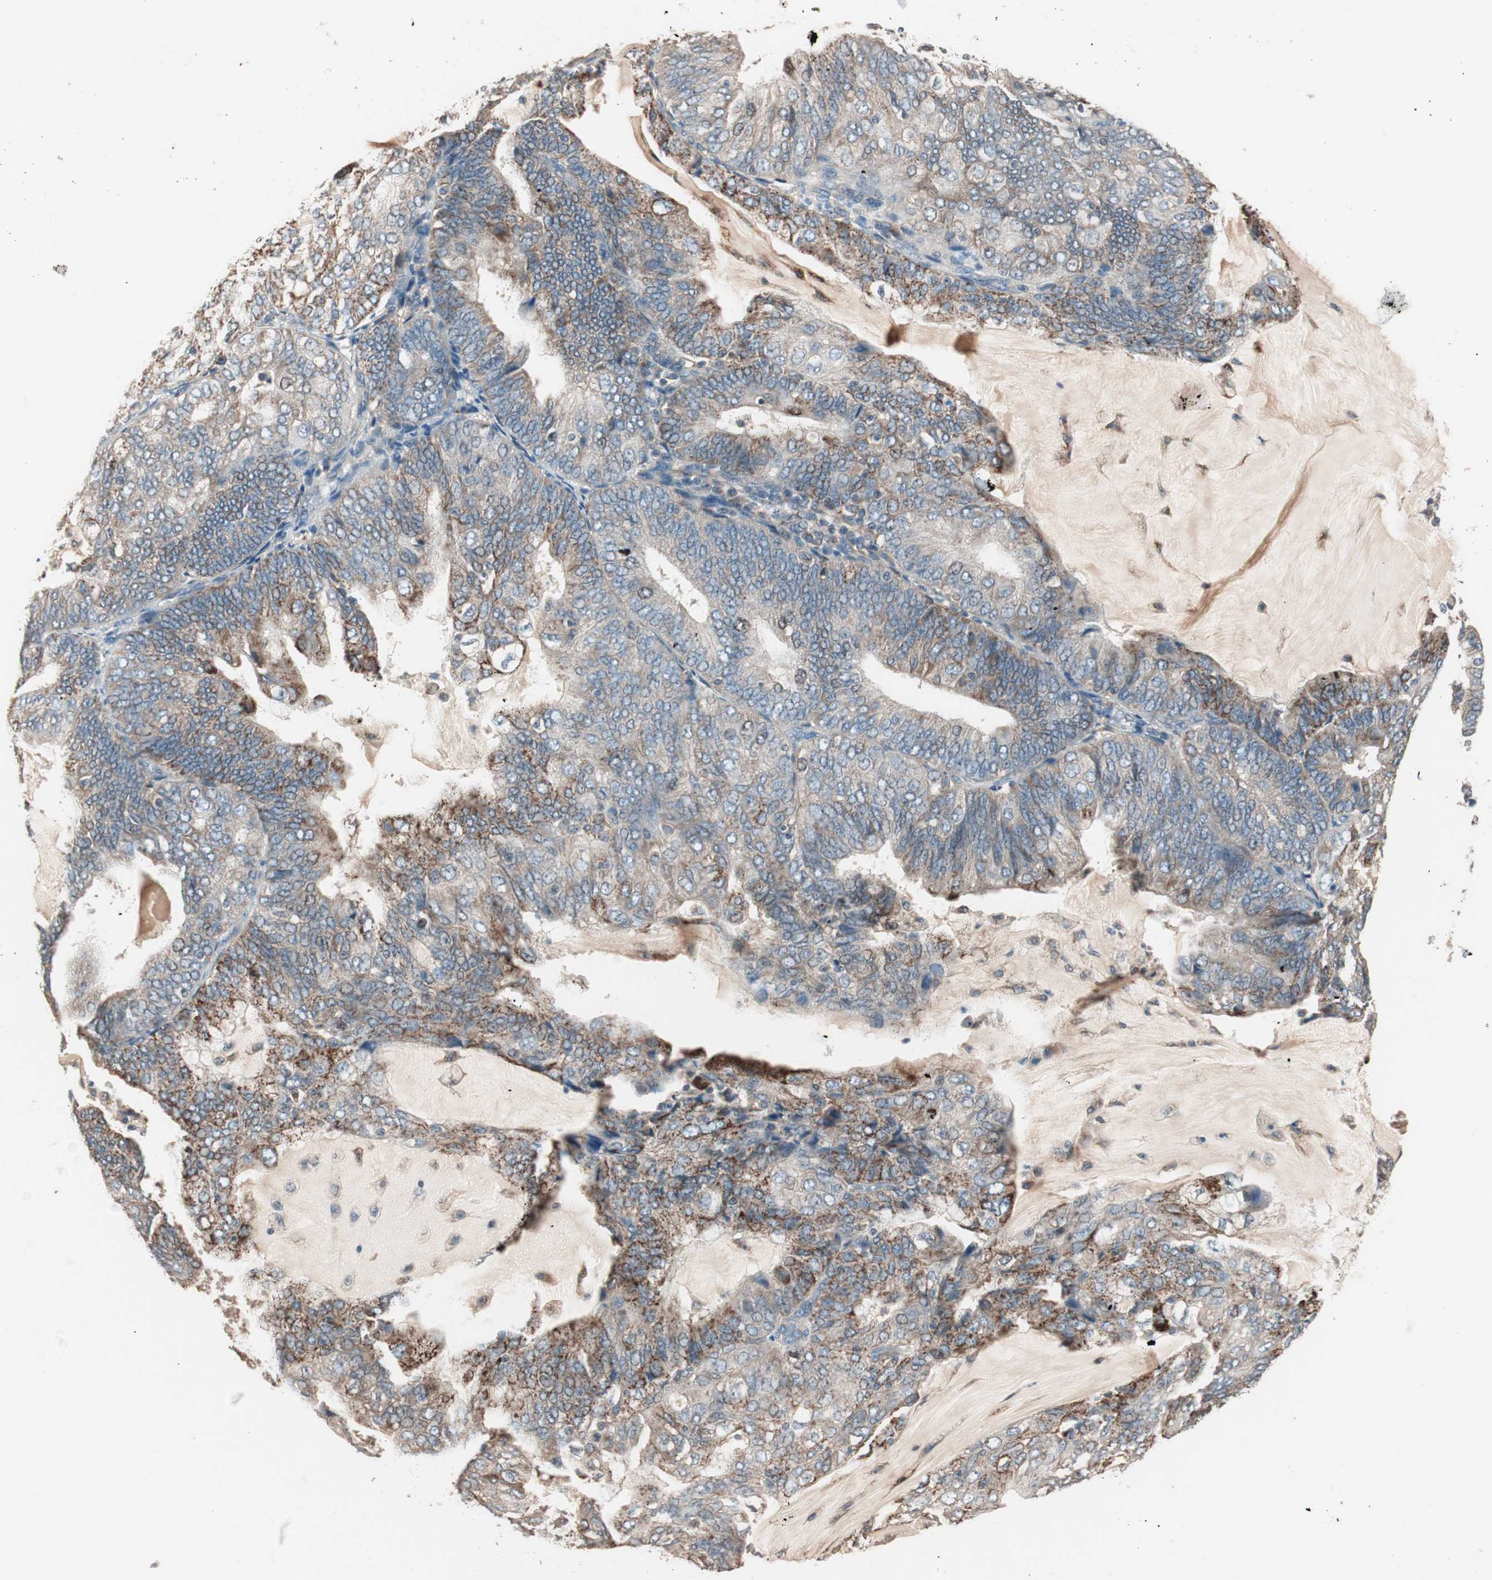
{"staining": {"intensity": "moderate", "quantity": ">75%", "location": "cytoplasmic/membranous"}, "tissue": "endometrial cancer", "cell_type": "Tumor cells", "image_type": "cancer", "snomed": [{"axis": "morphology", "description": "Adenocarcinoma, NOS"}, {"axis": "topography", "description": "Endometrium"}], "caption": "Human endometrial adenocarcinoma stained for a protein (brown) displays moderate cytoplasmic/membranous positive positivity in approximately >75% of tumor cells.", "gene": "NFRKB", "patient": {"sex": "female", "age": 81}}